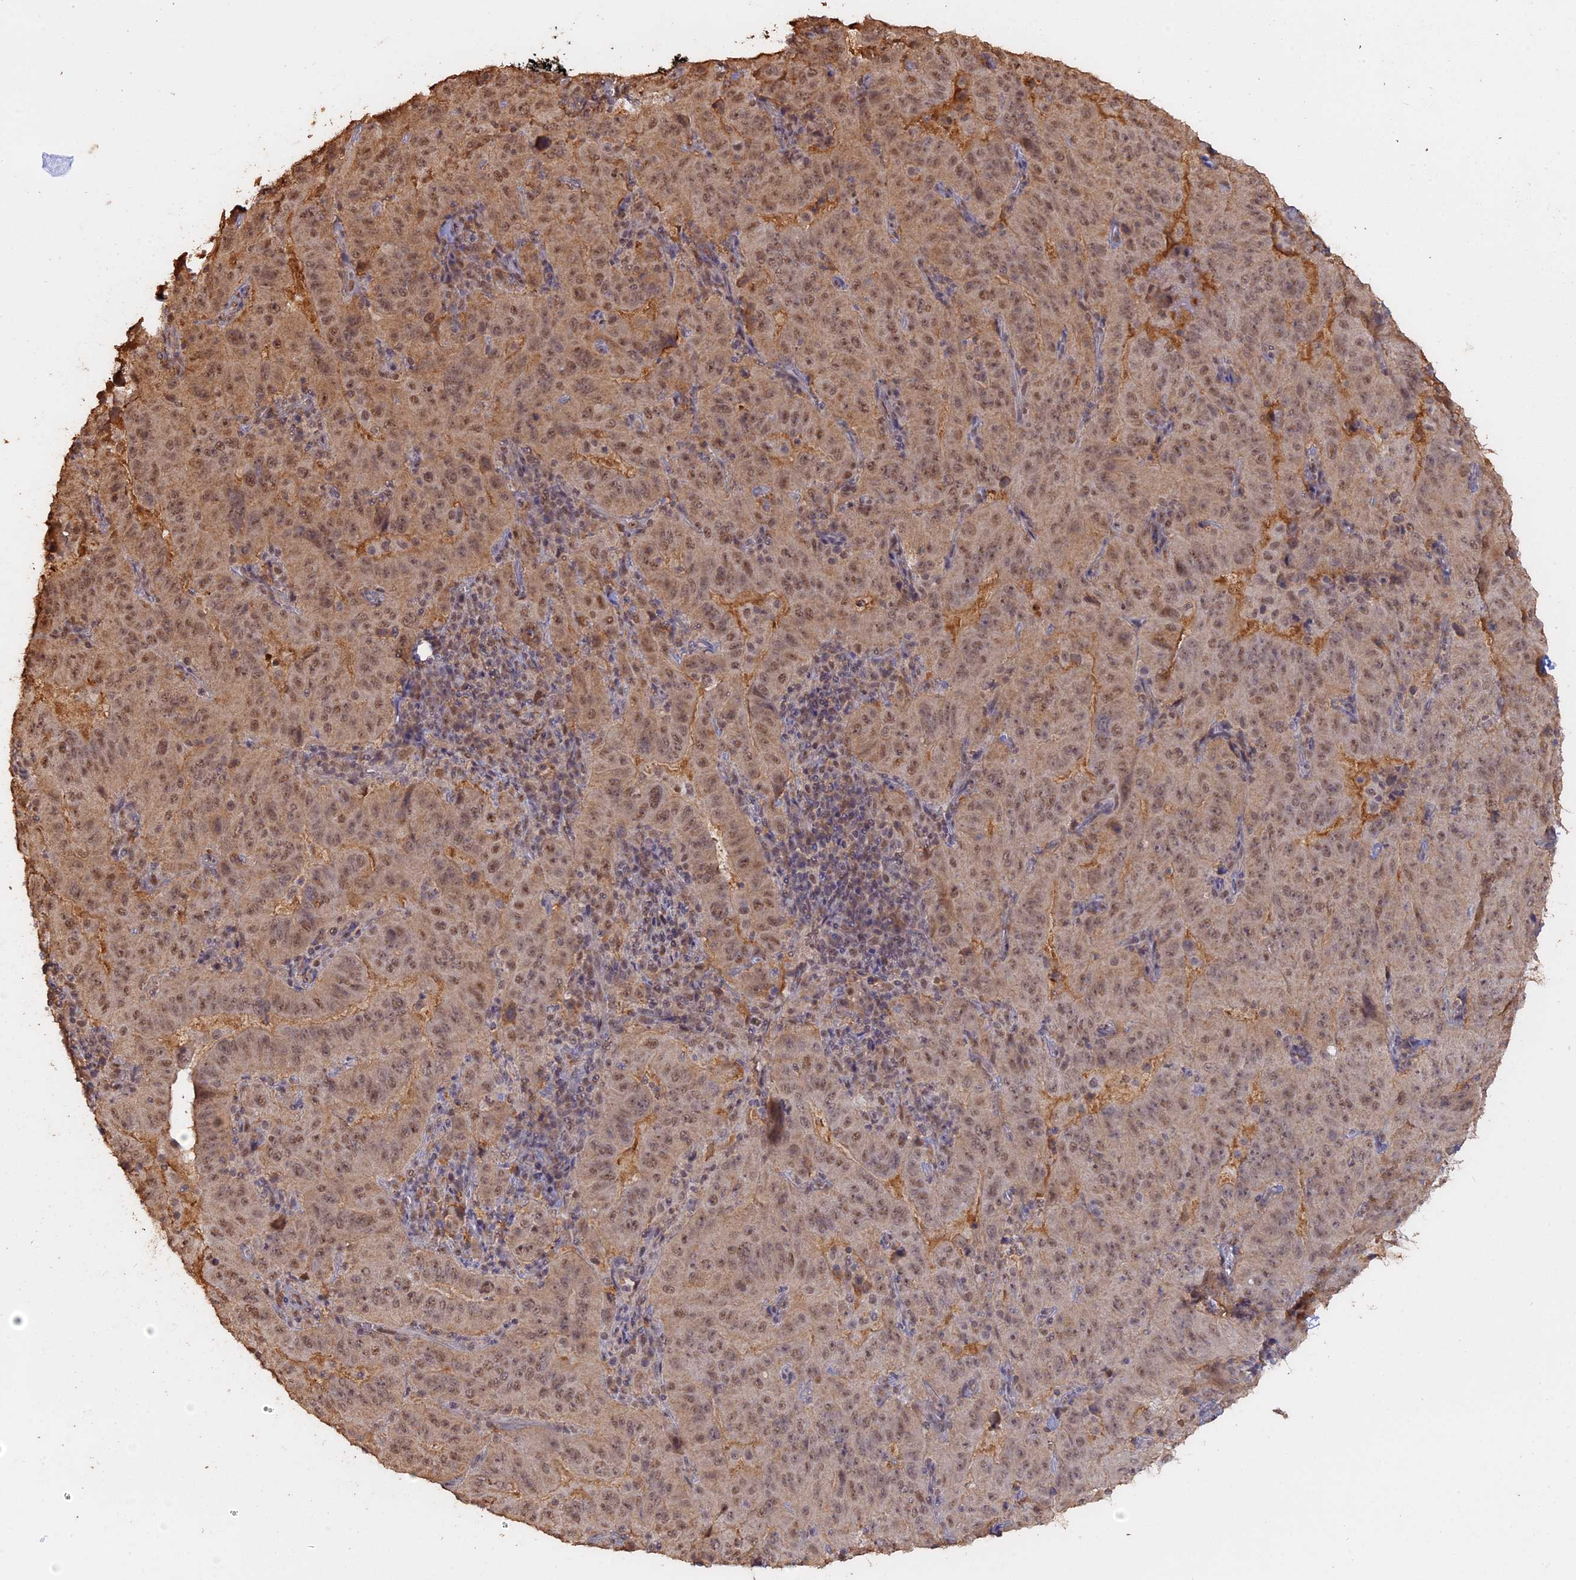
{"staining": {"intensity": "moderate", "quantity": ">75%", "location": "nuclear"}, "tissue": "pancreatic cancer", "cell_type": "Tumor cells", "image_type": "cancer", "snomed": [{"axis": "morphology", "description": "Adenocarcinoma, NOS"}, {"axis": "topography", "description": "Pancreas"}], "caption": "A high-resolution histopathology image shows IHC staining of pancreatic cancer (adenocarcinoma), which shows moderate nuclear positivity in approximately >75% of tumor cells.", "gene": "PSMC6", "patient": {"sex": "male", "age": 63}}